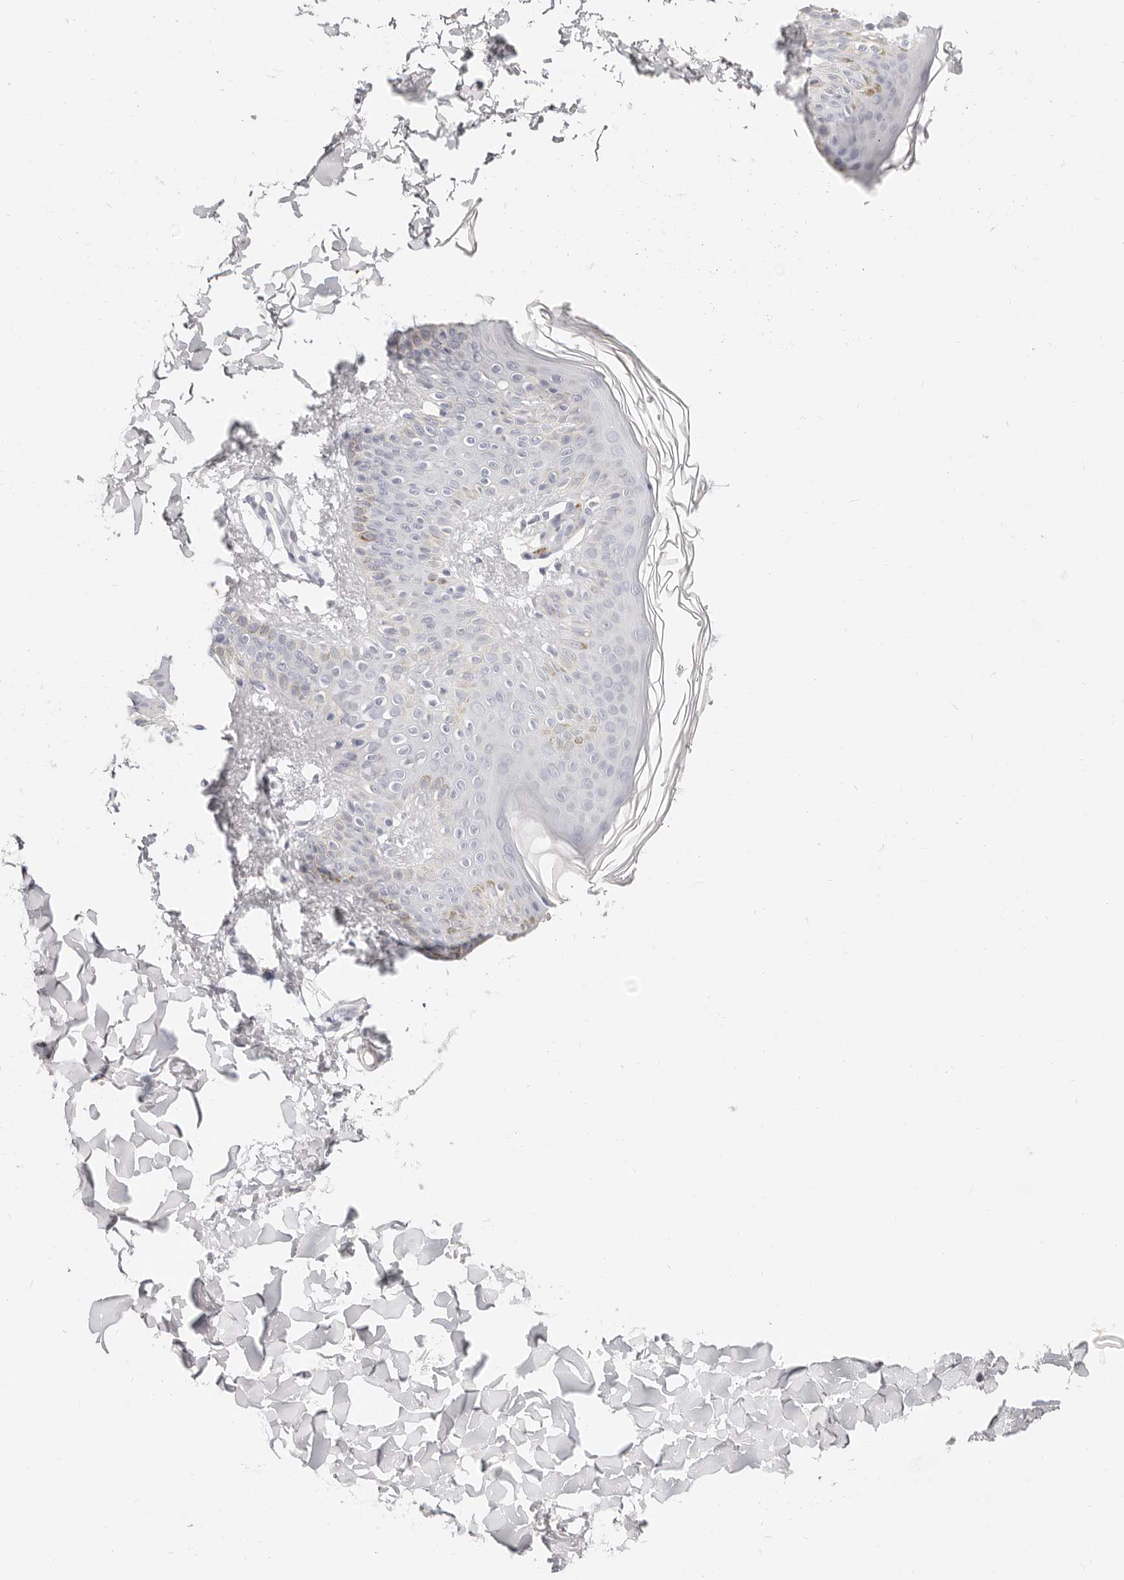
{"staining": {"intensity": "negative", "quantity": "none", "location": "none"}, "tissue": "skin", "cell_type": "Fibroblasts", "image_type": "normal", "snomed": [{"axis": "morphology", "description": "Normal tissue, NOS"}, {"axis": "morphology", "description": "Neoplasm, benign, NOS"}, {"axis": "topography", "description": "Skin"}, {"axis": "topography", "description": "Soft tissue"}], "caption": "This is an immunohistochemistry histopathology image of benign skin. There is no expression in fibroblasts.", "gene": "CAMP", "patient": {"sex": "male", "age": 26}}